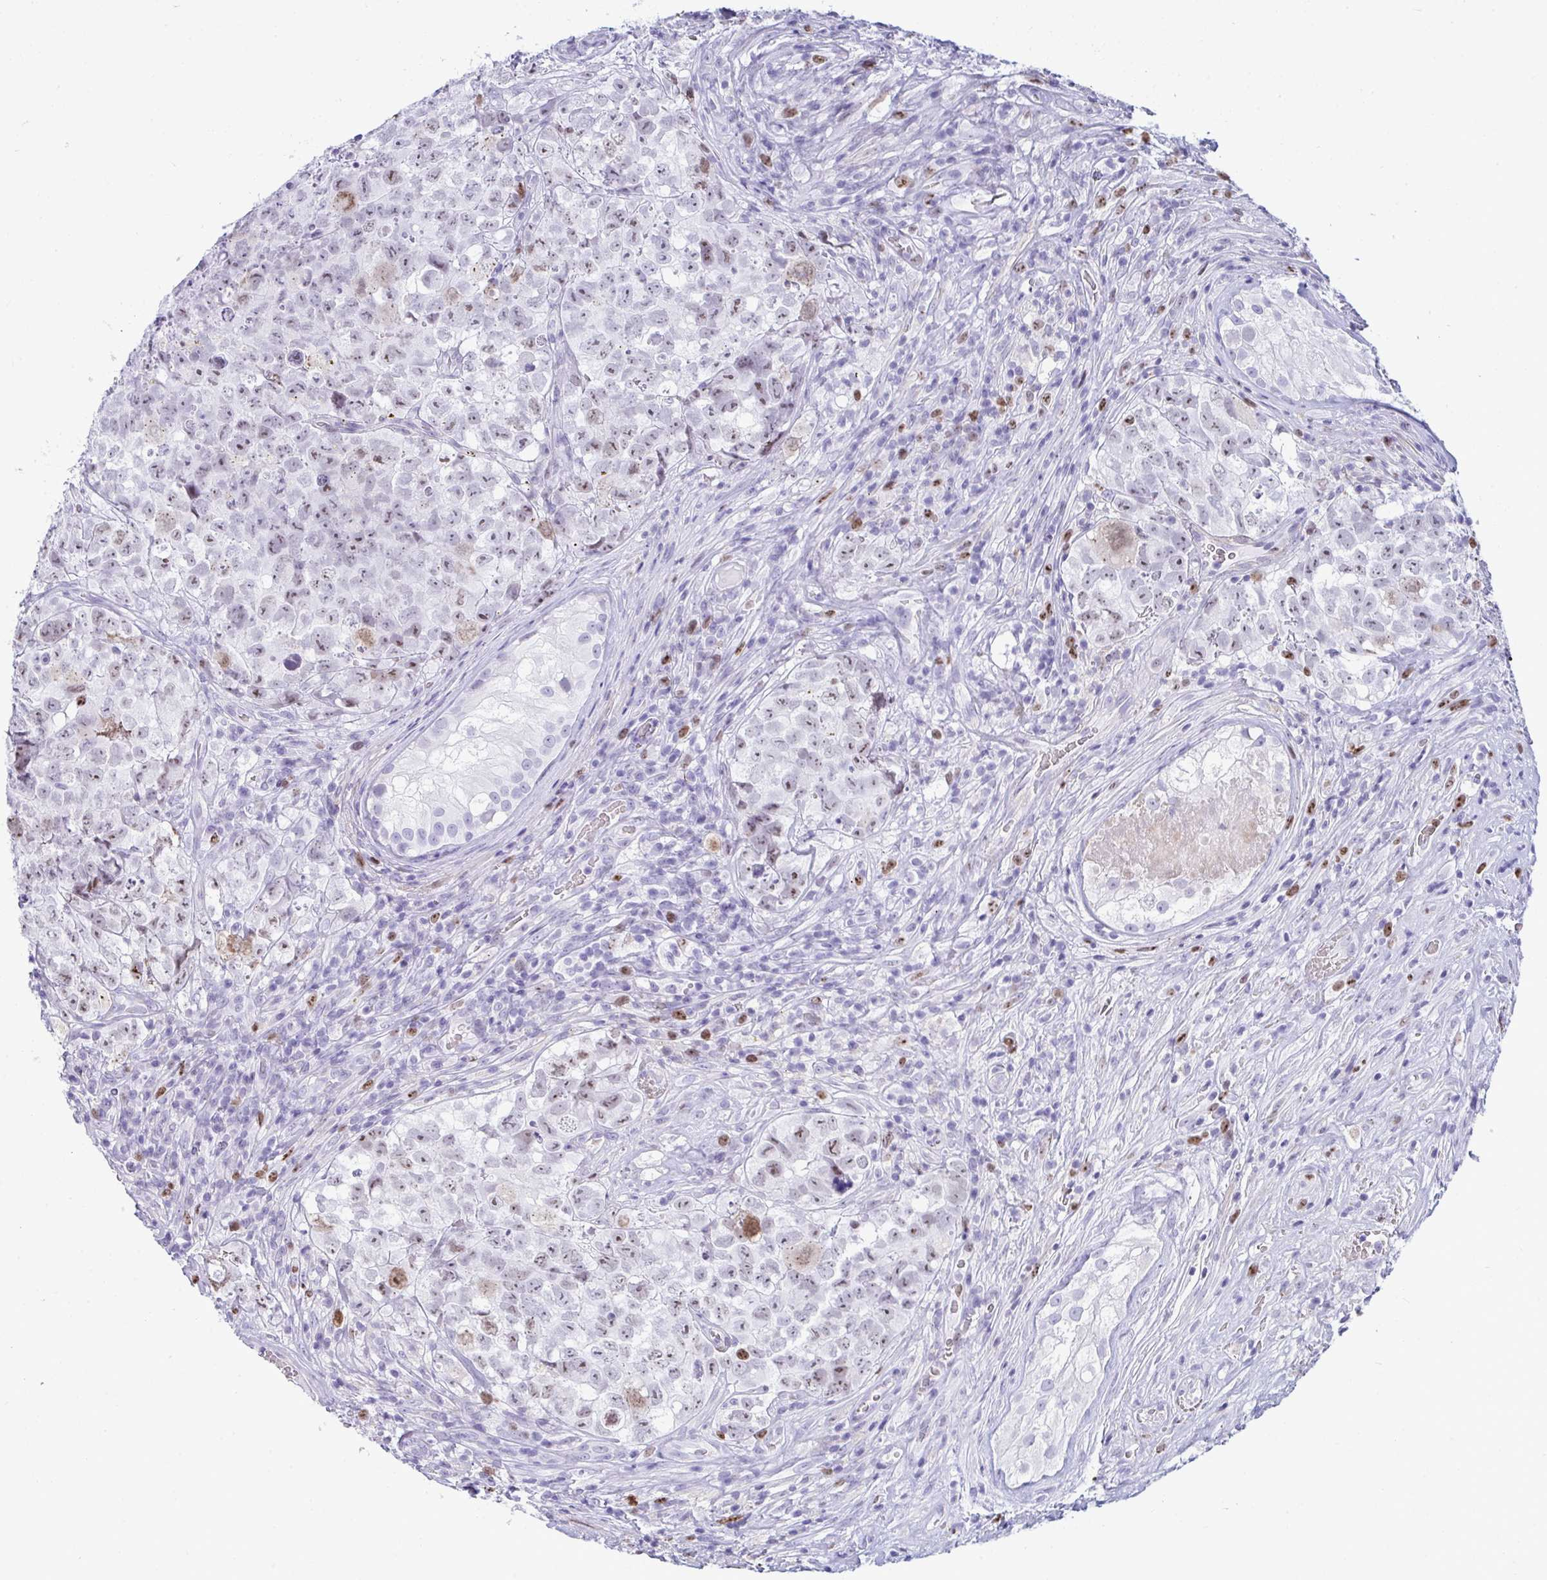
{"staining": {"intensity": "moderate", "quantity": "25%-75%", "location": "nuclear"}, "tissue": "testis cancer", "cell_type": "Tumor cells", "image_type": "cancer", "snomed": [{"axis": "morphology", "description": "Carcinoma, Embryonal, NOS"}, {"axis": "topography", "description": "Testis"}], "caption": "Embryonal carcinoma (testis) tissue demonstrates moderate nuclear positivity in about 25%-75% of tumor cells (Brightfield microscopy of DAB IHC at high magnification).", "gene": "SUZ12", "patient": {"sex": "male", "age": 18}}